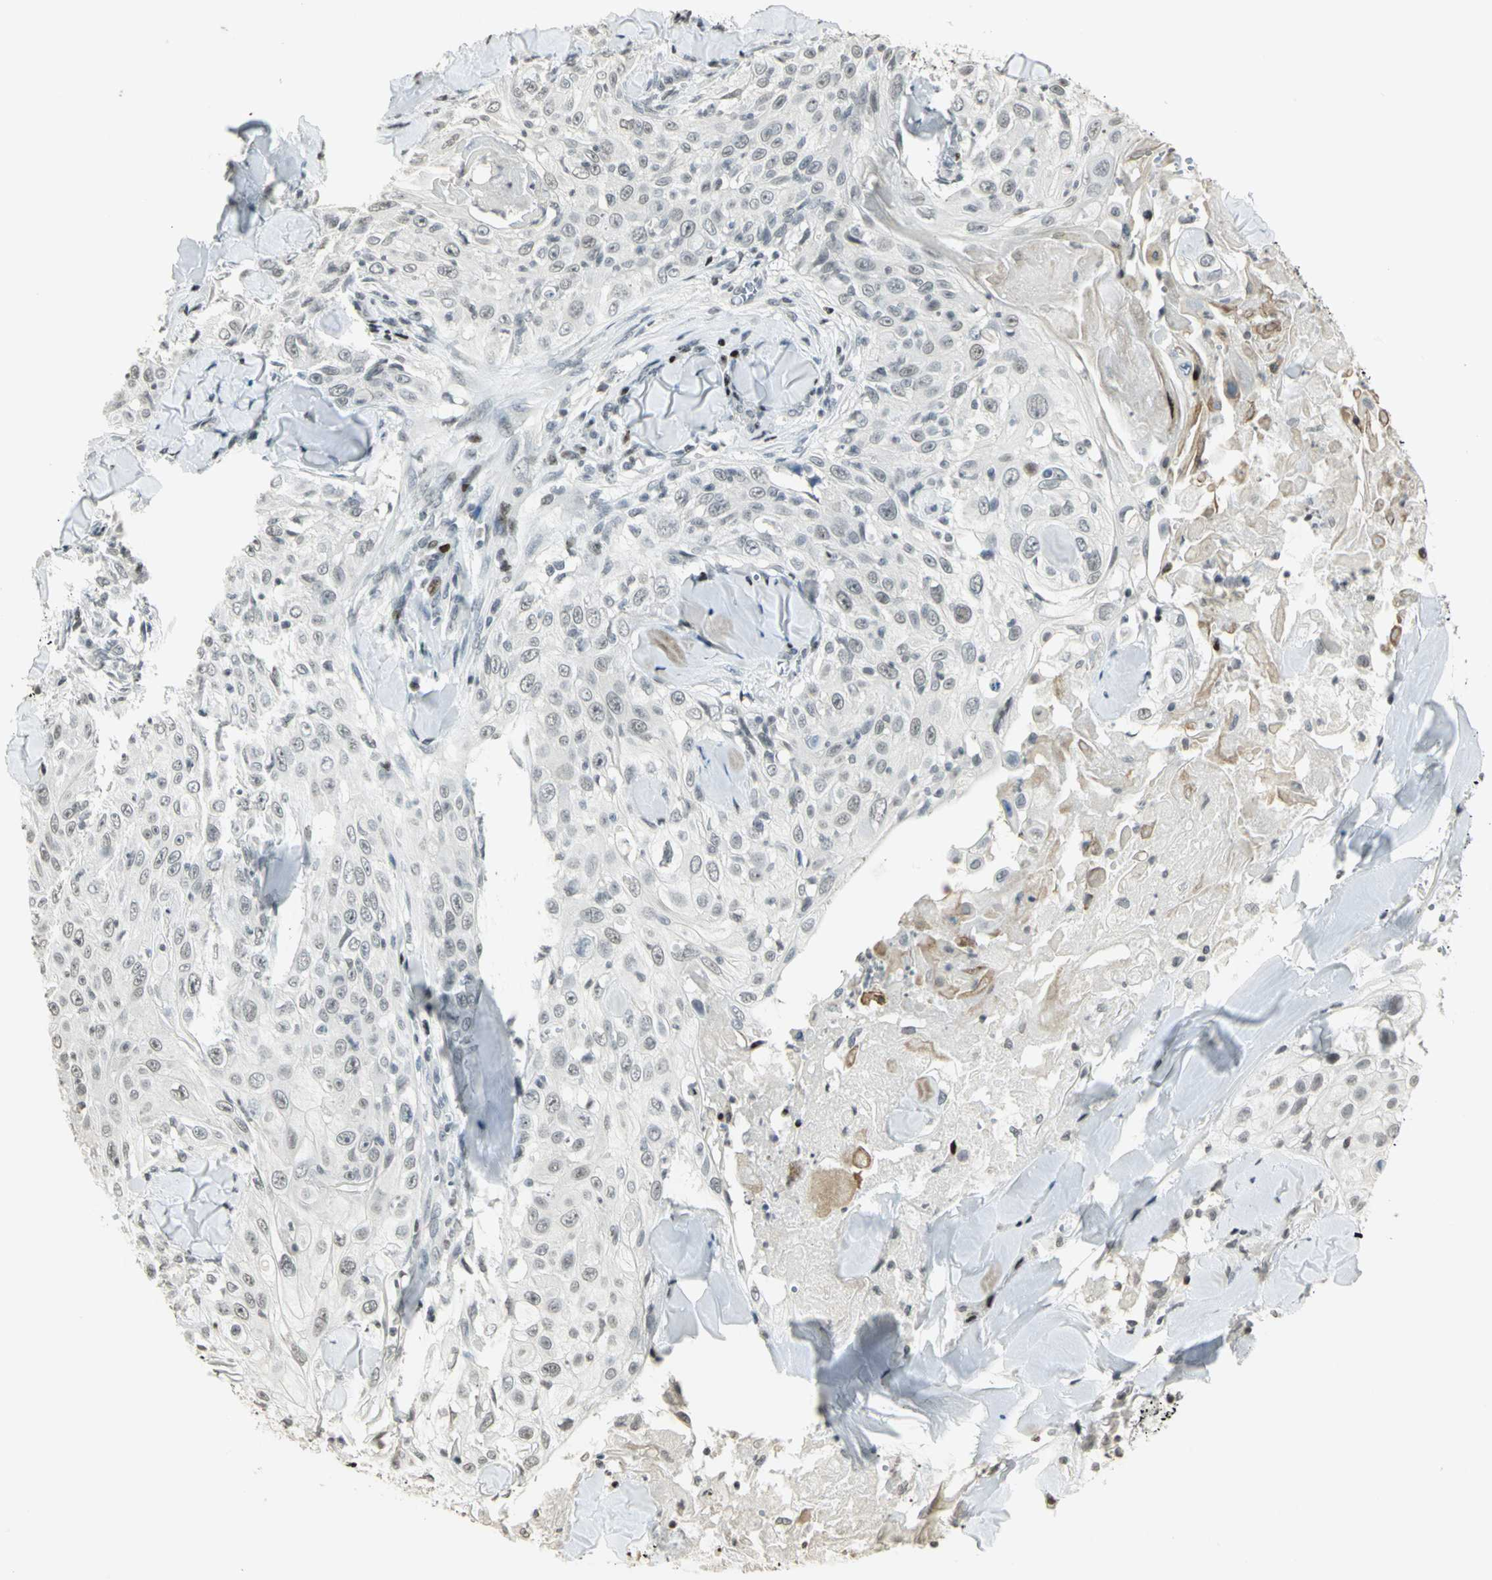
{"staining": {"intensity": "negative", "quantity": "none", "location": "none"}, "tissue": "skin cancer", "cell_type": "Tumor cells", "image_type": "cancer", "snomed": [{"axis": "morphology", "description": "Squamous cell carcinoma, NOS"}, {"axis": "topography", "description": "Skin"}], "caption": "Micrograph shows no protein expression in tumor cells of skin squamous cell carcinoma tissue. Brightfield microscopy of immunohistochemistry stained with DAB (brown) and hematoxylin (blue), captured at high magnification.", "gene": "KDM1A", "patient": {"sex": "male", "age": 86}}